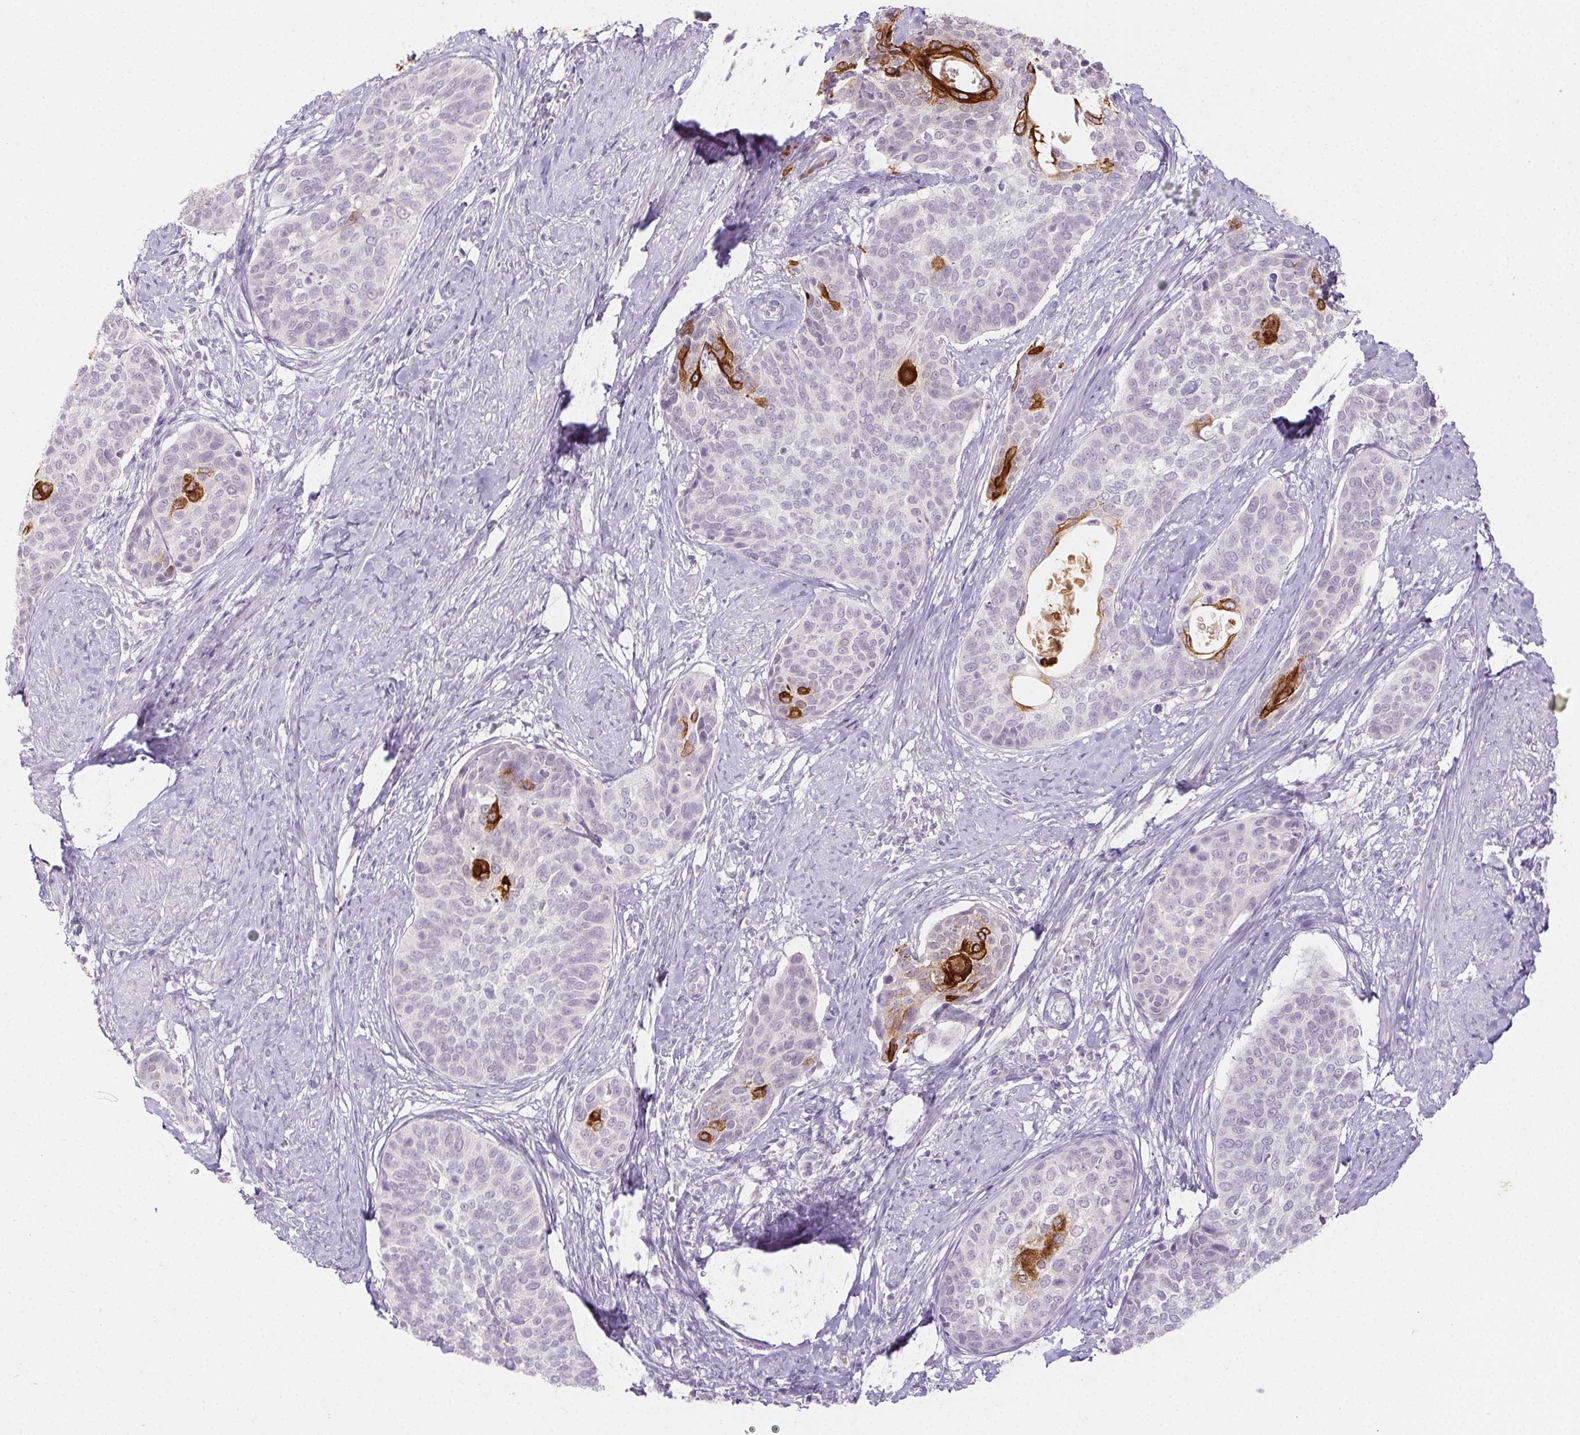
{"staining": {"intensity": "strong", "quantity": "<25%", "location": "cytoplasmic/membranous"}, "tissue": "cervical cancer", "cell_type": "Tumor cells", "image_type": "cancer", "snomed": [{"axis": "morphology", "description": "Squamous cell carcinoma, NOS"}, {"axis": "topography", "description": "Cervix"}], "caption": "Human squamous cell carcinoma (cervical) stained with a brown dye shows strong cytoplasmic/membranous positive expression in about <25% of tumor cells.", "gene": "PI3", "patient": {"sex": "female", "age": 69}}